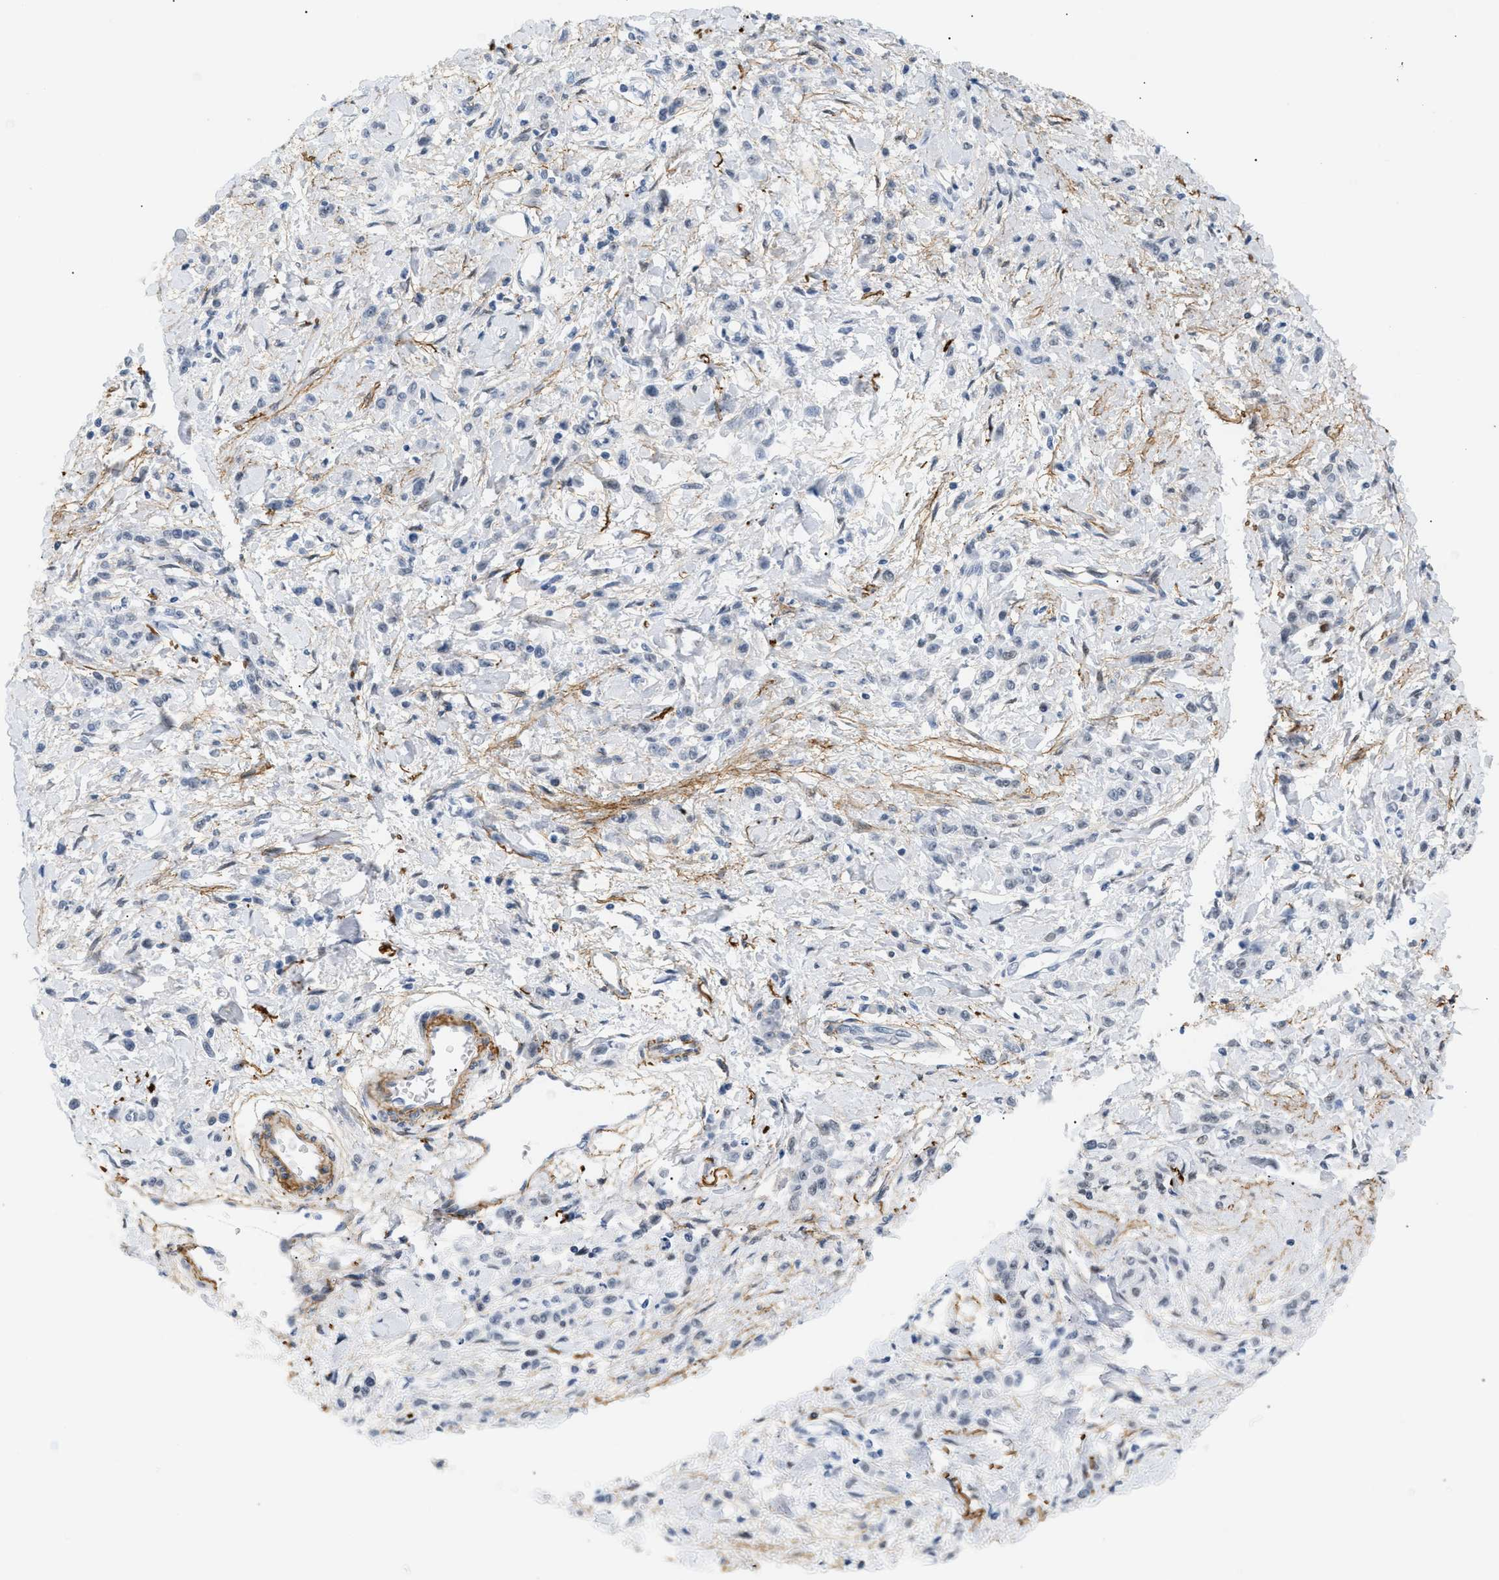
{"staining": {"intensity": "negative", "quantity": "none", "location": "none"}, "tissue": "stomach cancer", "cell_type": "Tumor cells", "image_type": "cancer", "snomed": [{"axis": "morphology", "description": "Normal tissue, NOS"}, {"axis": "morphology", "description": "Adenocarcinoma, NOS"}, {"axis": "topography", "description": "Stomach"}], "caption": "Protein analysis of adenocarcinoma (stomach) demonstrates no significant positivity in tumor cells.", "gene": "ELN", "patient": {"sex": "male", "age": 82}}